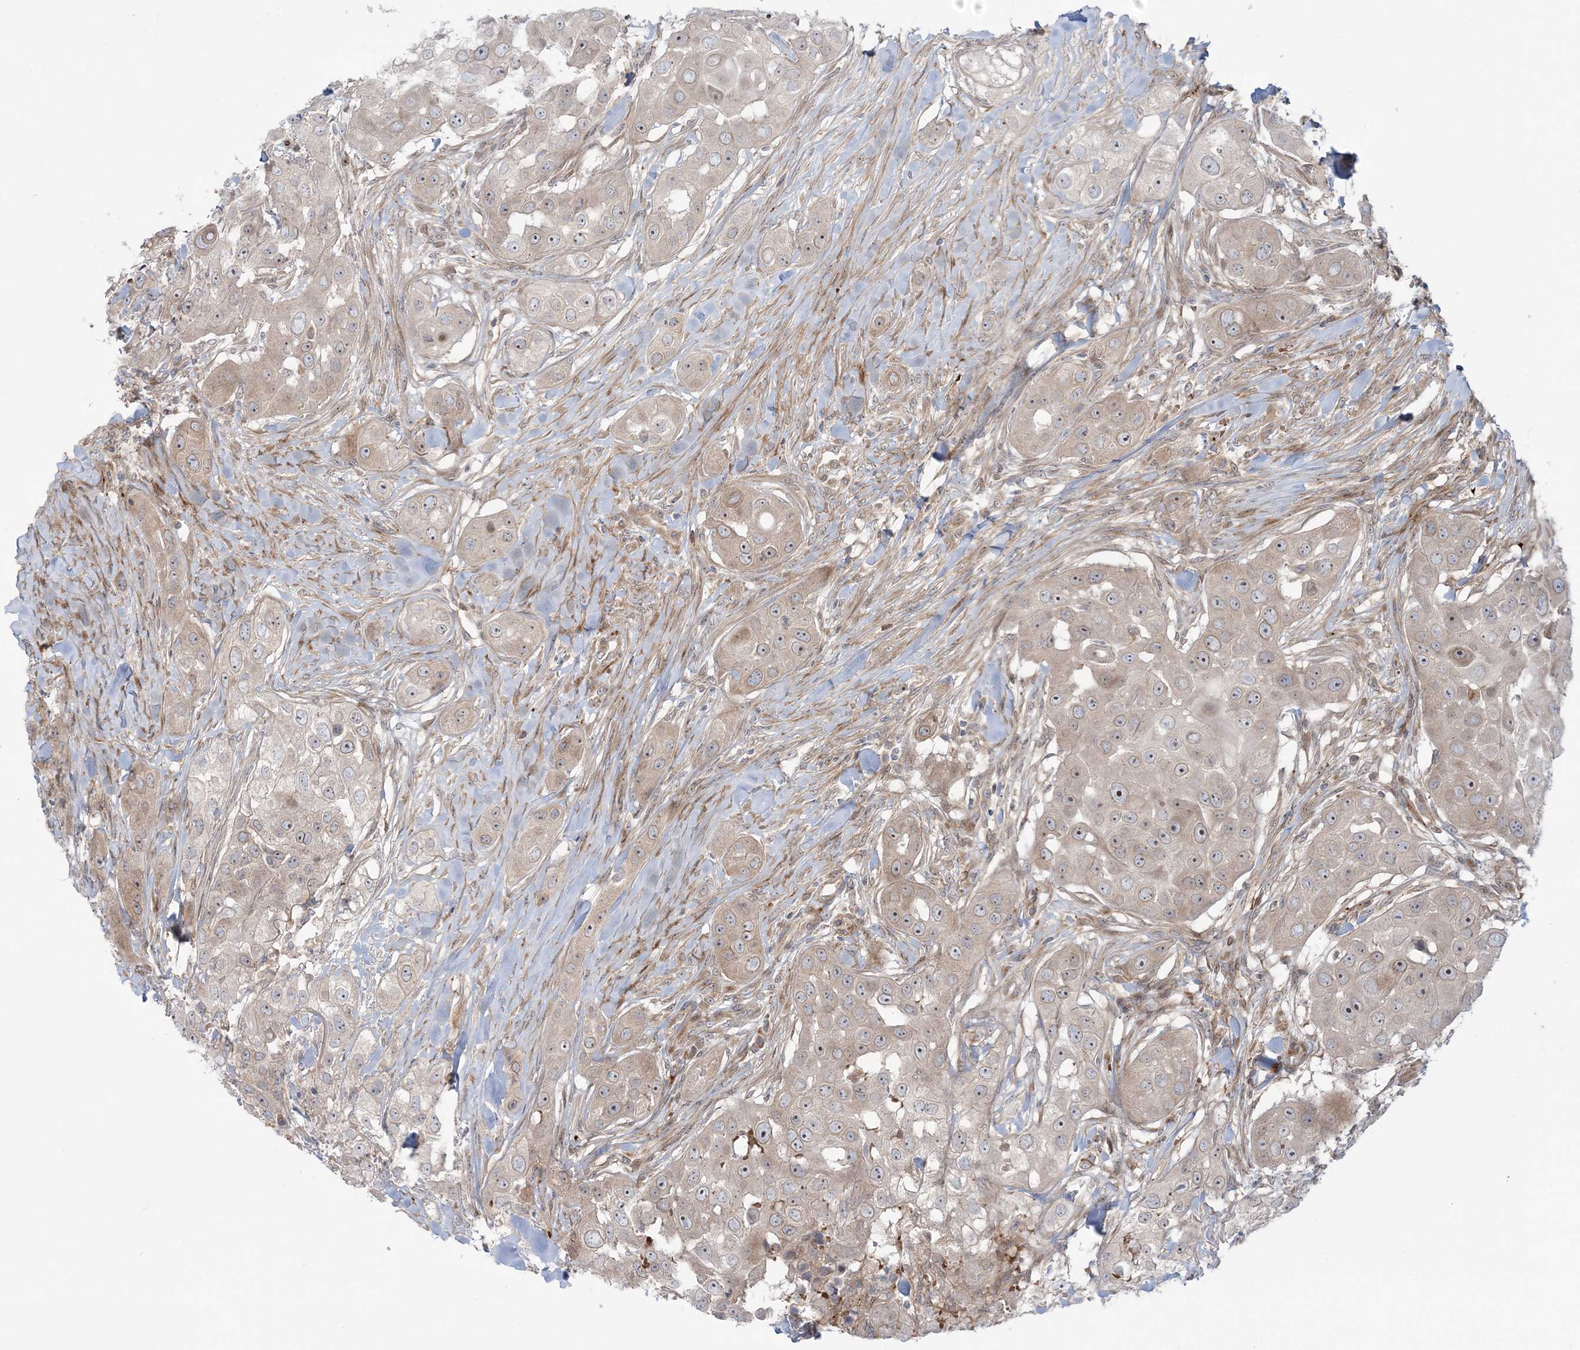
{"staining": {"intensity": "moderate", "quantity": "25%-75%", "location": "cytoplasmic/membranous,nuclear"}, "tissue": "head and neck cancer", "cell_type": "Tumor cells", "image_type": "cancer", "snomed": [{"axis": "morphology", "description": "Normal tissue, NOS"}, {"axis": "morphology", "description": "Squamous cell carcinoma, NOS"}, {"axis": "topography", "description": "Skeletal muscle"}, {"axis": "topography", "description": "Head-Neck"}], "caption": "The micrograph displays a brown stain indicating the presence of a protein in the cytoplasmic/membranous and nuclear of tumor cells in head and neck squamous cell carcinoma.", "gene": "NUDT9", "patient": {"sex": "male", "age": 51}}